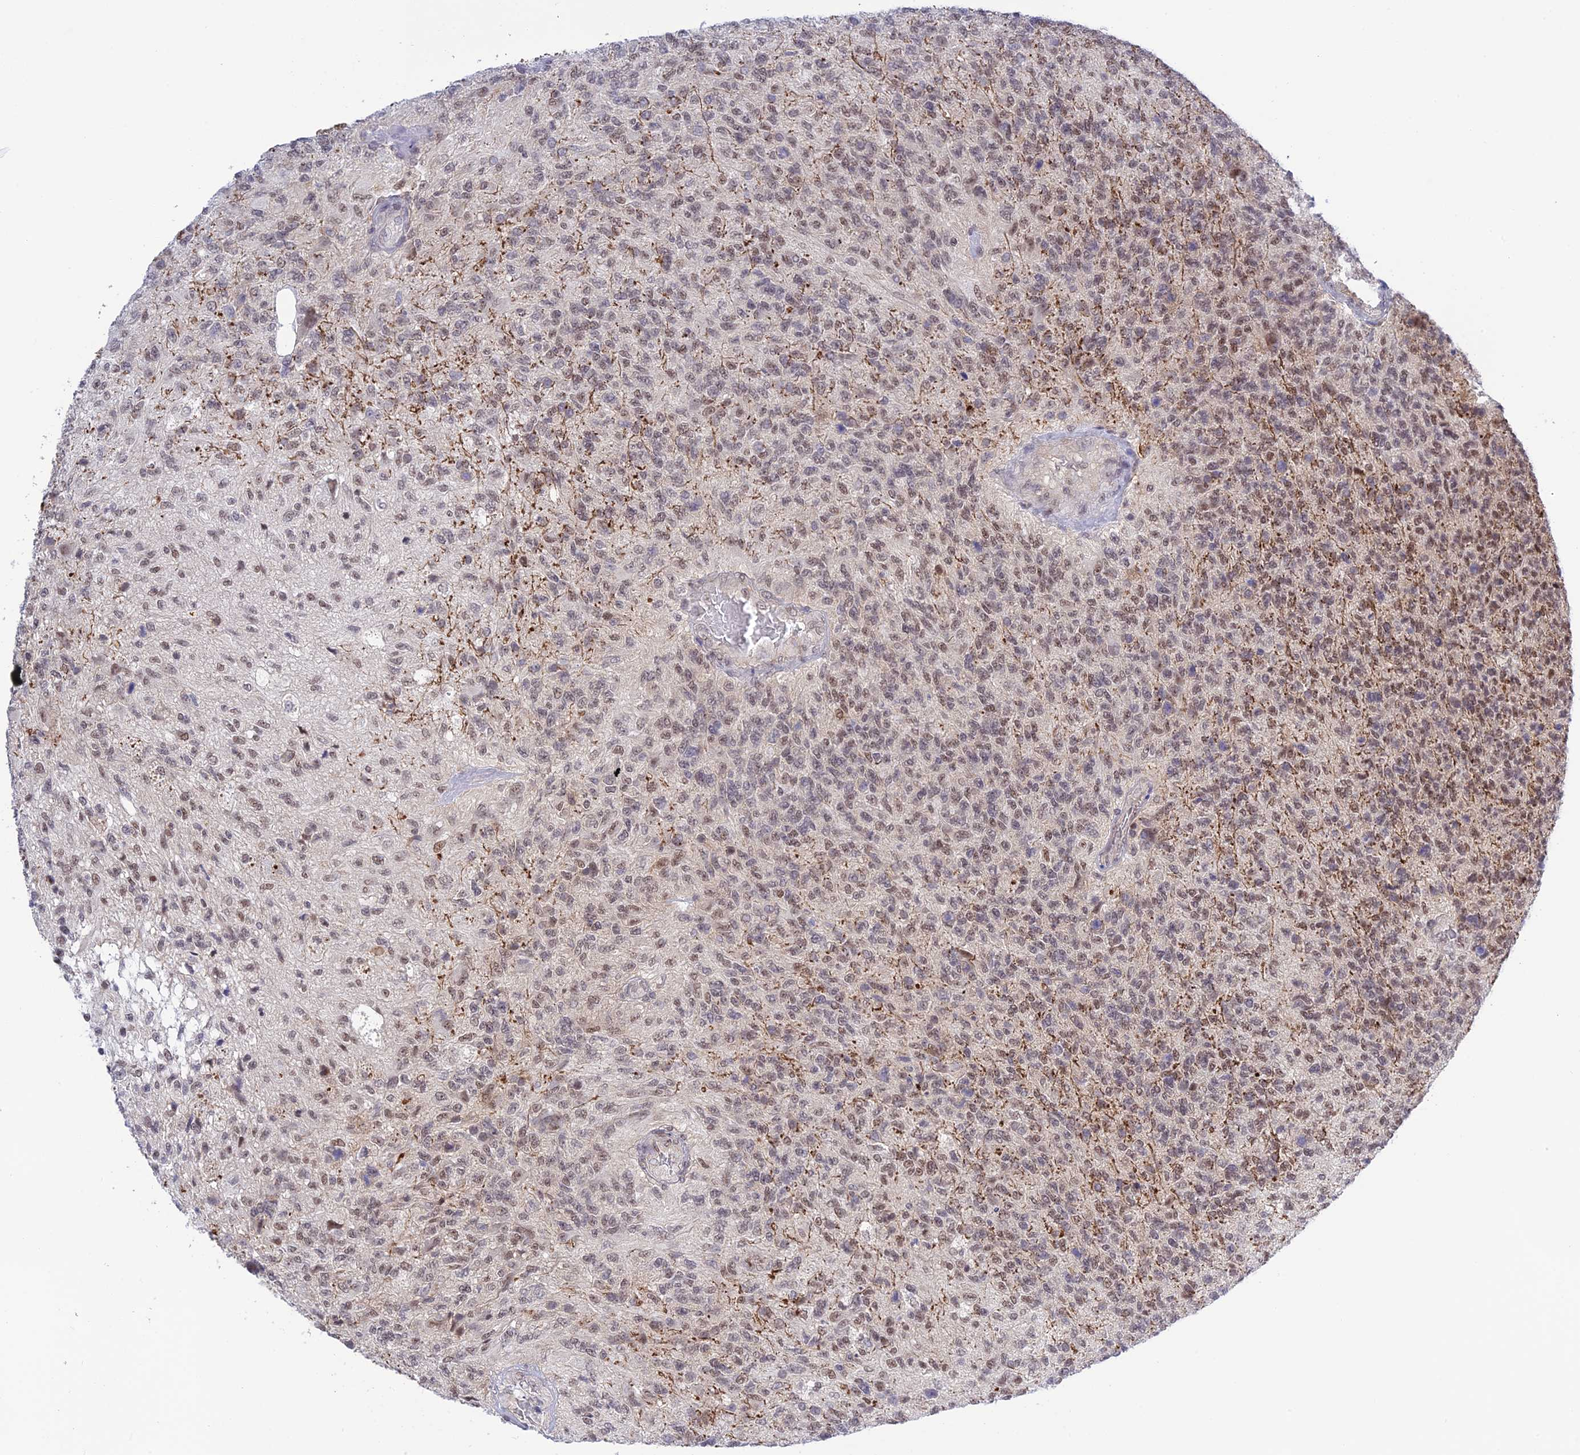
{"staining": {"intensity": "moderate", "quantity": "<25%", "location": "nuclear"}, "tissue": "glioma", "cell_type": "Tumor cells", "image_type": "cancer", "snomed": [{"axis": "morphology", "description": "Glioma, malignant, High grade"}, {"axis": "topography", "description": "Brain"}], "caption": "IHC (DAB) staining of human glioma displays moderate nuclear protein positivity in approximately <25% of tumor cells. IHC stains the protein in brown and the nuclei are stained blue.", "gene": "TCEA1", "patient": {"sex": "male", "age": 56}}